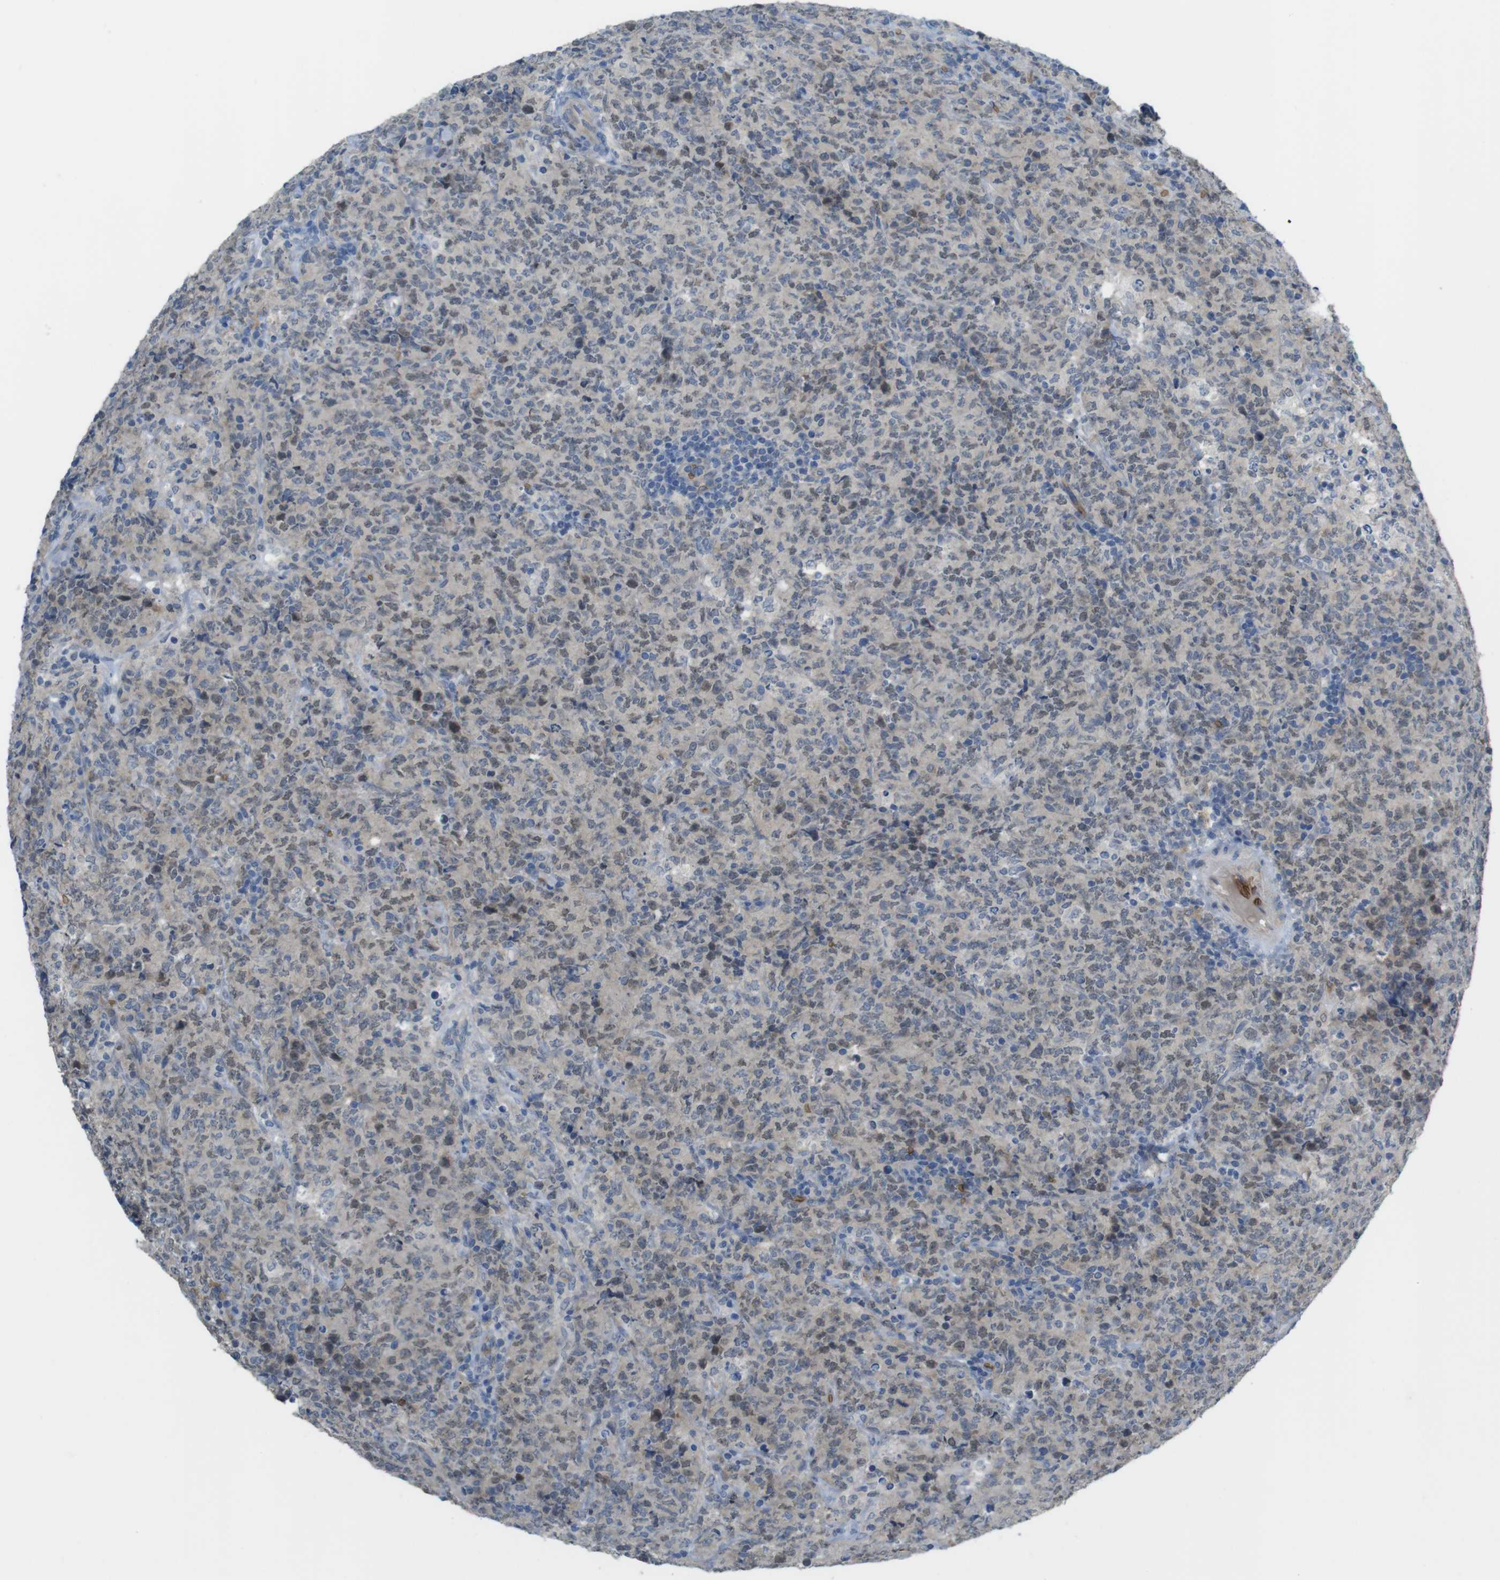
{"staining": {"intensity": "weak", "quantity": ">75%", "location": "cytoplasmic/membranous,nuclear"}, "tissue": "lymphoma", "cell_type": "Tumor cells", "image_type": "cancer", "snomed": [{"axis": "morphology", "description": "Malignant lymphoma, non-Hodgkin's type, High grade"}, {"axis": "topography", "description": "Tonsil"}], "caption": "This micrograph reveals IHC staining of human lymphoma, with low weak cytoplasmic/membranous and nuclear expression in approximately >75% of tumor cells.", "gene": "GYPA", "patient": {"sex": "female", "age": 36}}